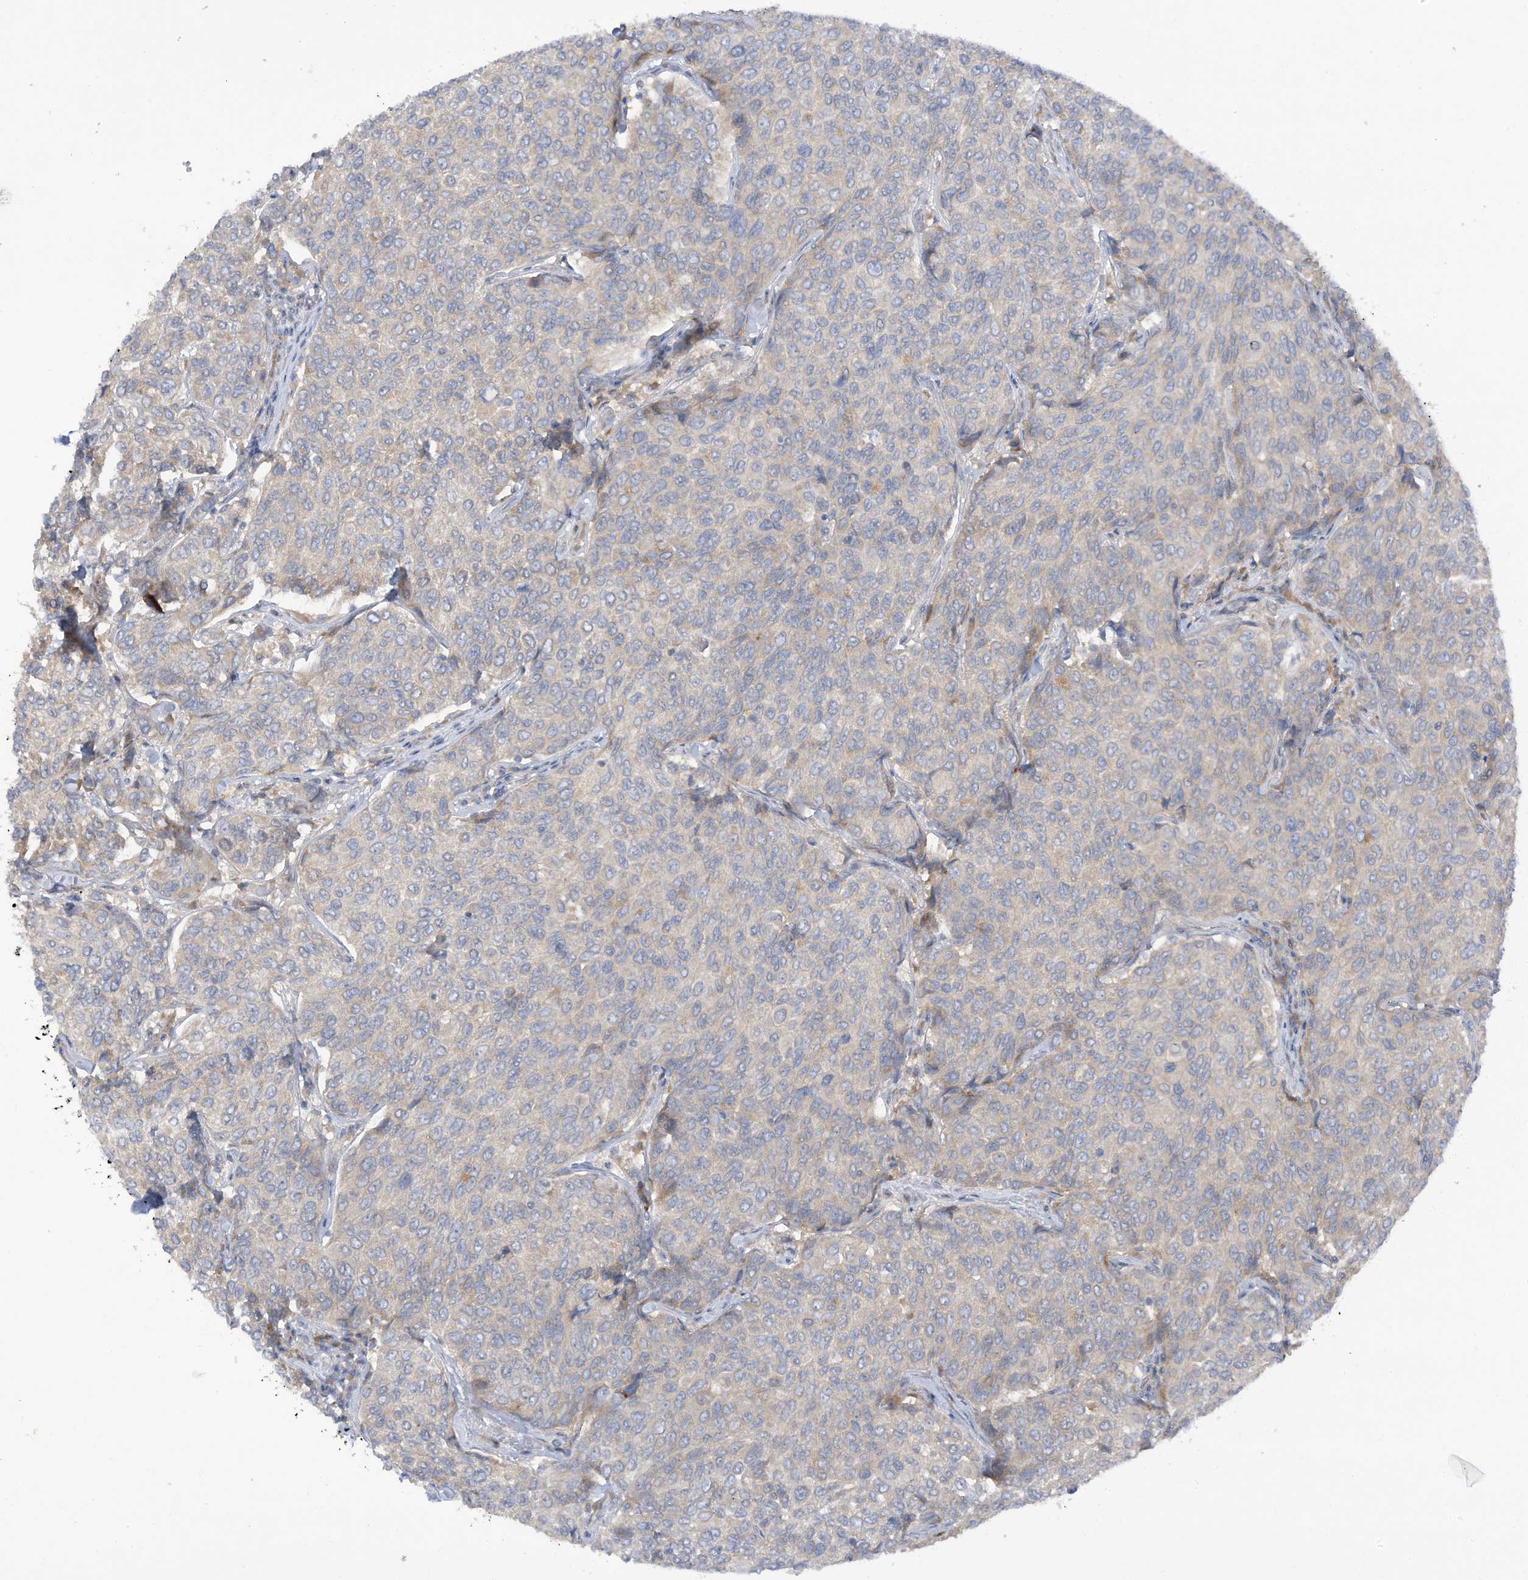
{"staining": {"intensity": "negative", "quantity": "none", "location": "none"}, "tissue": "breast cancer", "cell_type": "Tumor cells", "image_type": "cancer", "snomed": [{"axis": "morphology", "description": "Duct carcinoma"}, {"axis": "topography", "description": "Breast"}], "caption": "A high-resolution photomicrograph shows immunohistochemistry (IHC) staining of breast invasive ductal carcinoma, which displays no significant positivity in tumor cells. (Immunohistochemistry, brightfield microscopy, high magnification).", "gene": "LRRN2", "patient": {"sex": "female", "age": 55}}